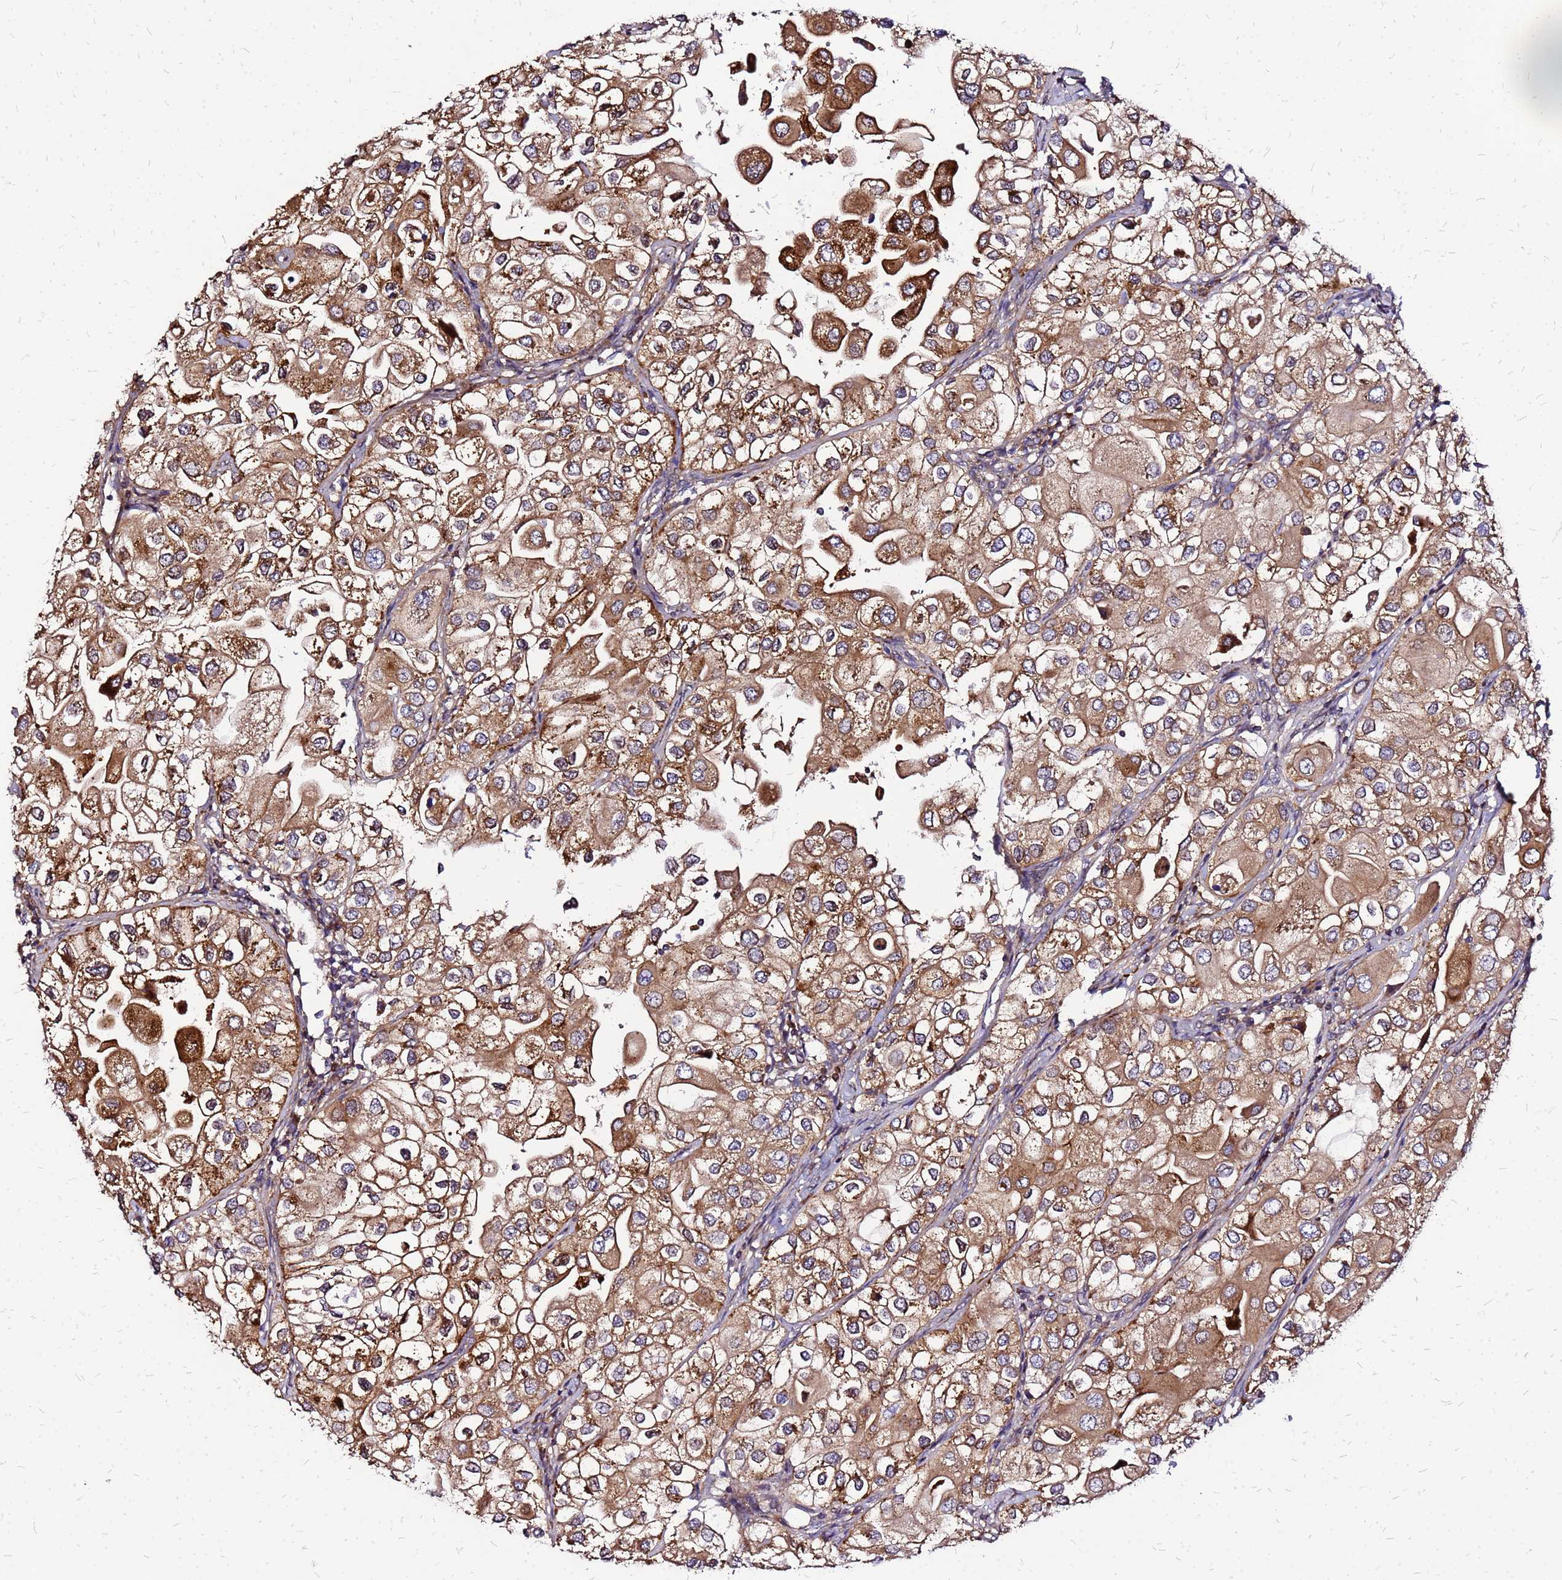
{"staining": {"intensity": "moderate", "quantity": ">75%", "location": "cytoplasmic/membranous"}, "tissue": "urothelial cancer", "cell_type": "Tumor cells", "image_type": "cancer", "snomed": [{"axis": "morphology", "description": "Urothelial carcinoma, High grade"}, {"axis": "topography", "description": "Urinary bladder"}], "caption": "Immunohistochemistry (IHC) micrograph of neoplastic tissue: human high-grade urothelial carcinoma stained using immunohistochemistry (IHC) exhibits medium levels of moderate protein expression localized specifically in the cytoplasmic/membranous of tumor cells, appearing as a cytoplasmic/membranous brown color.", "gene": "CYBC1", "patient": {"sex": "male", "age": 64}}